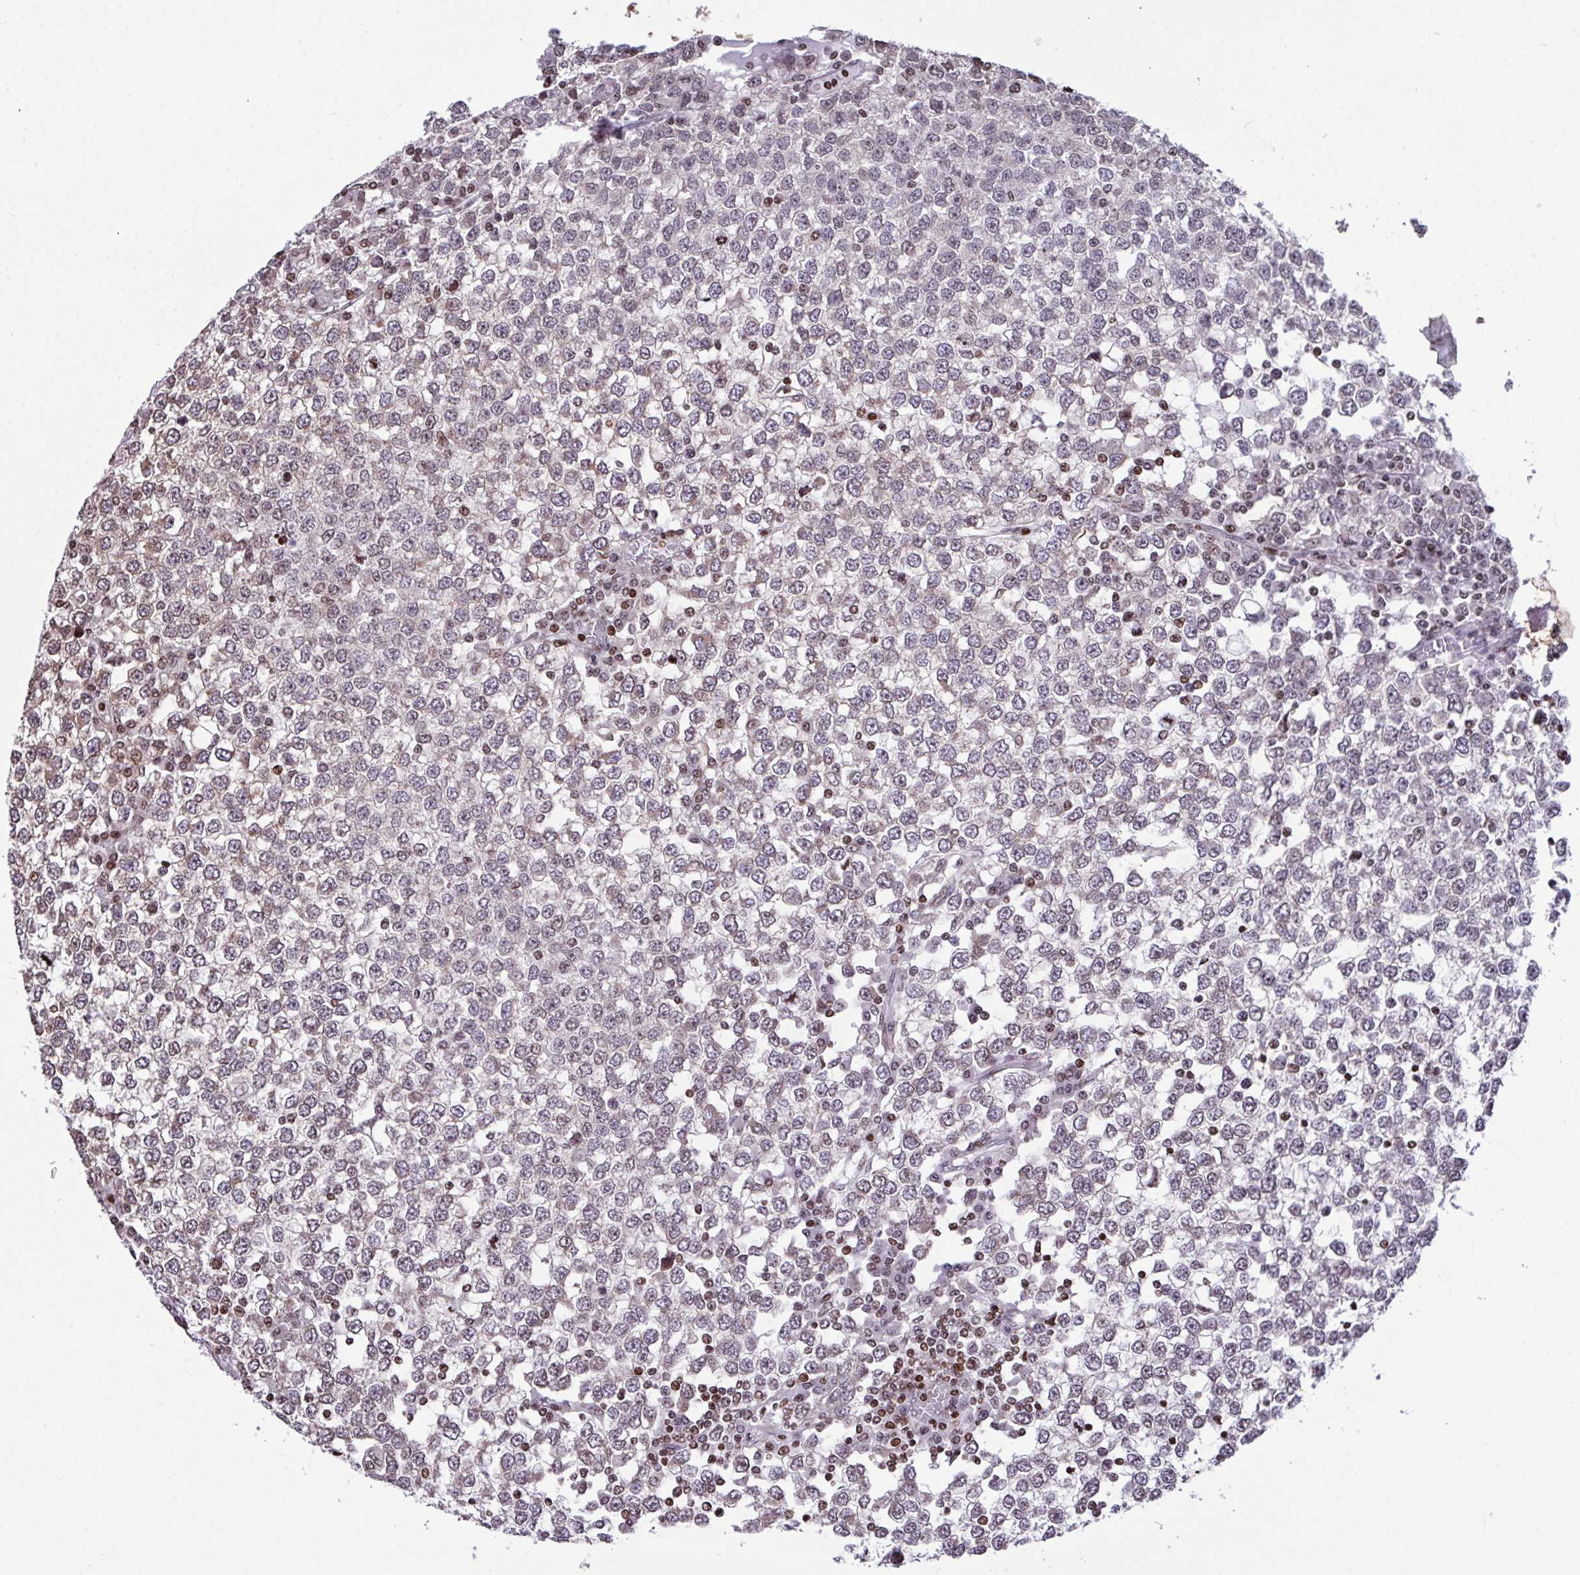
{"staining": {"intensity": "weak", "quantity": "<25%", "location": "nuclear"}, "tissue": "testis cancer", "cell_type": "Tumor cells", "image_type": "cancer", "snomed": [{"axis": "morphology", "description": "Seminoma, NOS"}, {"axis": "topography", "description": "Testis"}], "caption": "This is a photomicrograph of immunohistochemistry (IHC) staining of seminoma (testis), which shows no positivity in tumor cells. (DAB (3,3'-diaminobenzidine) IHC, high magnification).", "gene": "RAPGEF5", "patient": {"sex": "male", "age": 65}}